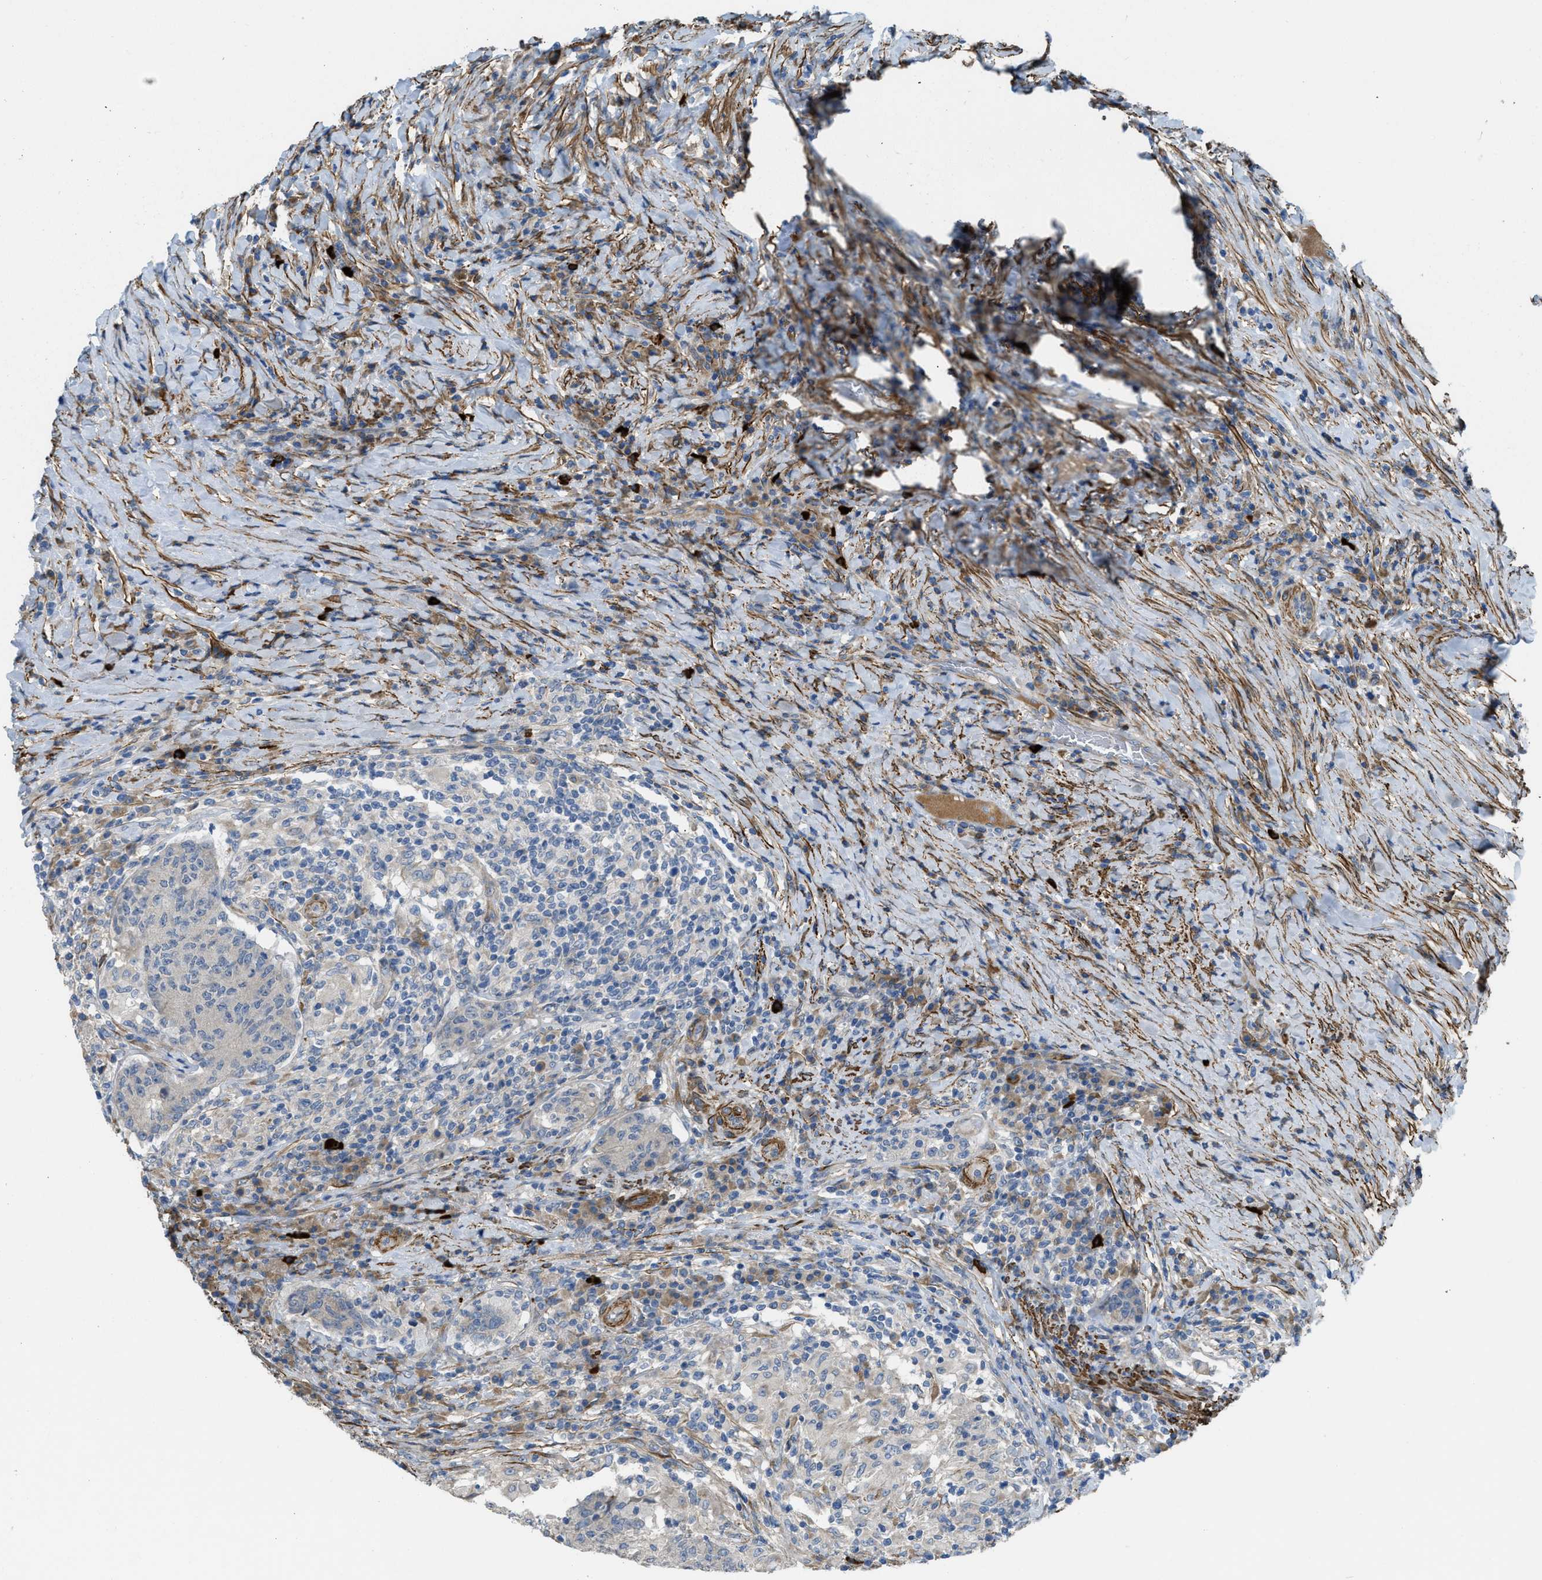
{"staining": {"intensity": "weak", "quantity": "<25%", "location": "cytoplasmic/membranous"}, "tissue": "colorectal cancer", "cell_type": "Tumor cells", "image_type": "cancer", "snomed": [{"axis": "morphology", "description": "Normal tissue, NOS"}, {"axis": "morphology", "description": "Adenocarcinoma, NOS"}, {"axis": "topography", "description": "Colon"}], "caption": "IHC of human adenocarcinoma (colorectal) demonstrates no positivity in tumor cells.", "gene": "BMPR1A", "patient": {"sex": "female", "age": 75}}